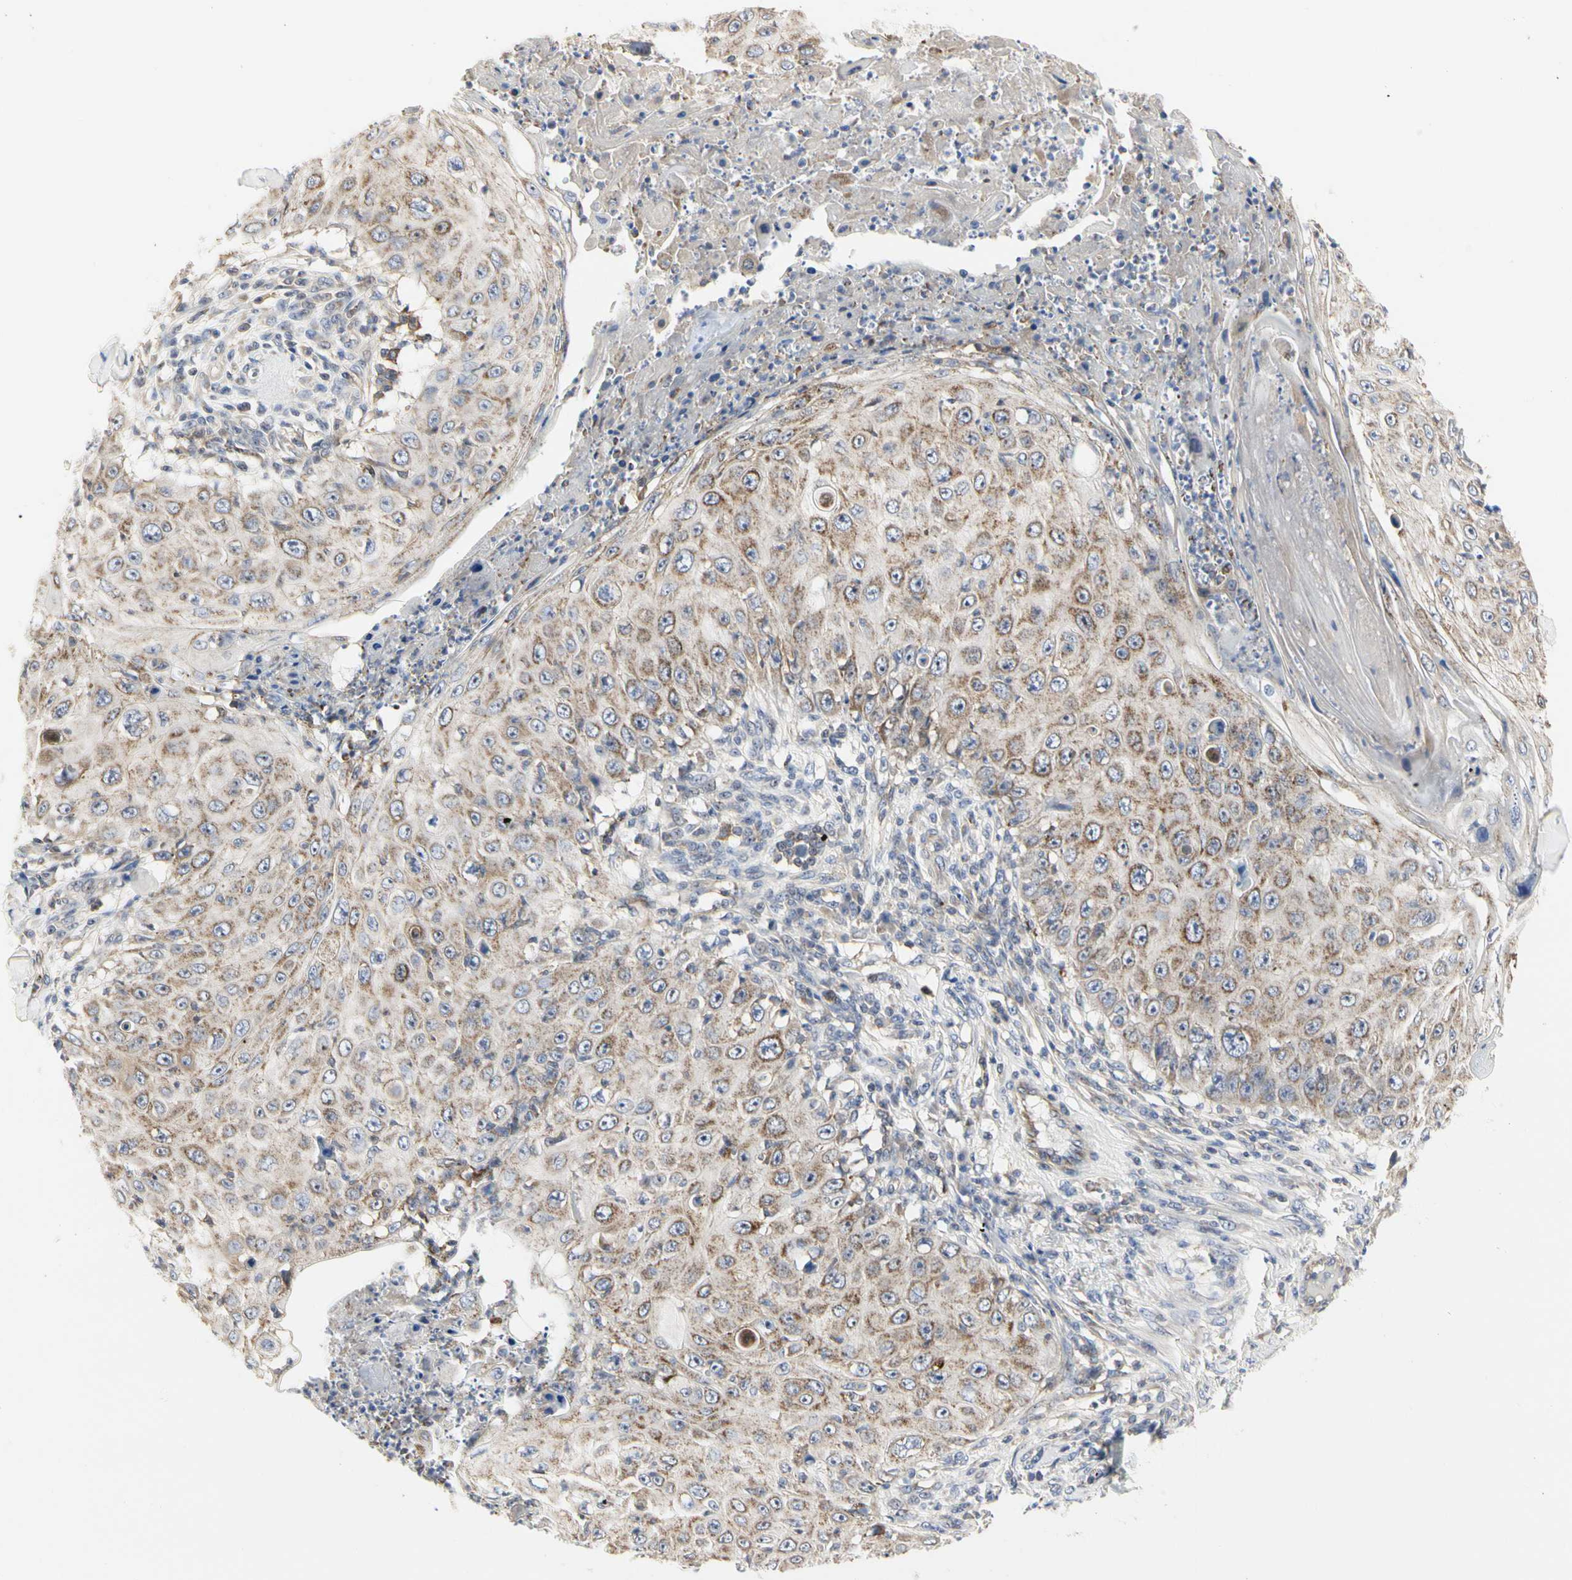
{"staining": {"intensity": "moderate", "quantity": "25%-75%", "location": "cytoplasmic/membranous"}, "tissue": "skin cancer", "cell_type": "Tumor cells", "image_type": "cancer", "snomed": [{"axis": "morphology", "description": "Squamous cell carcinoma, NOS"}, {"axis": "topography", "description": "Skin"}], "caption": "Brown immunohistochemical staining in human skin cancer reveals moderate cytoplasmic/membranous positivity in about 25%-75% of tumor cells.", "gene": "SHANK2", "patient": {"sex": "male", "age": 86}}